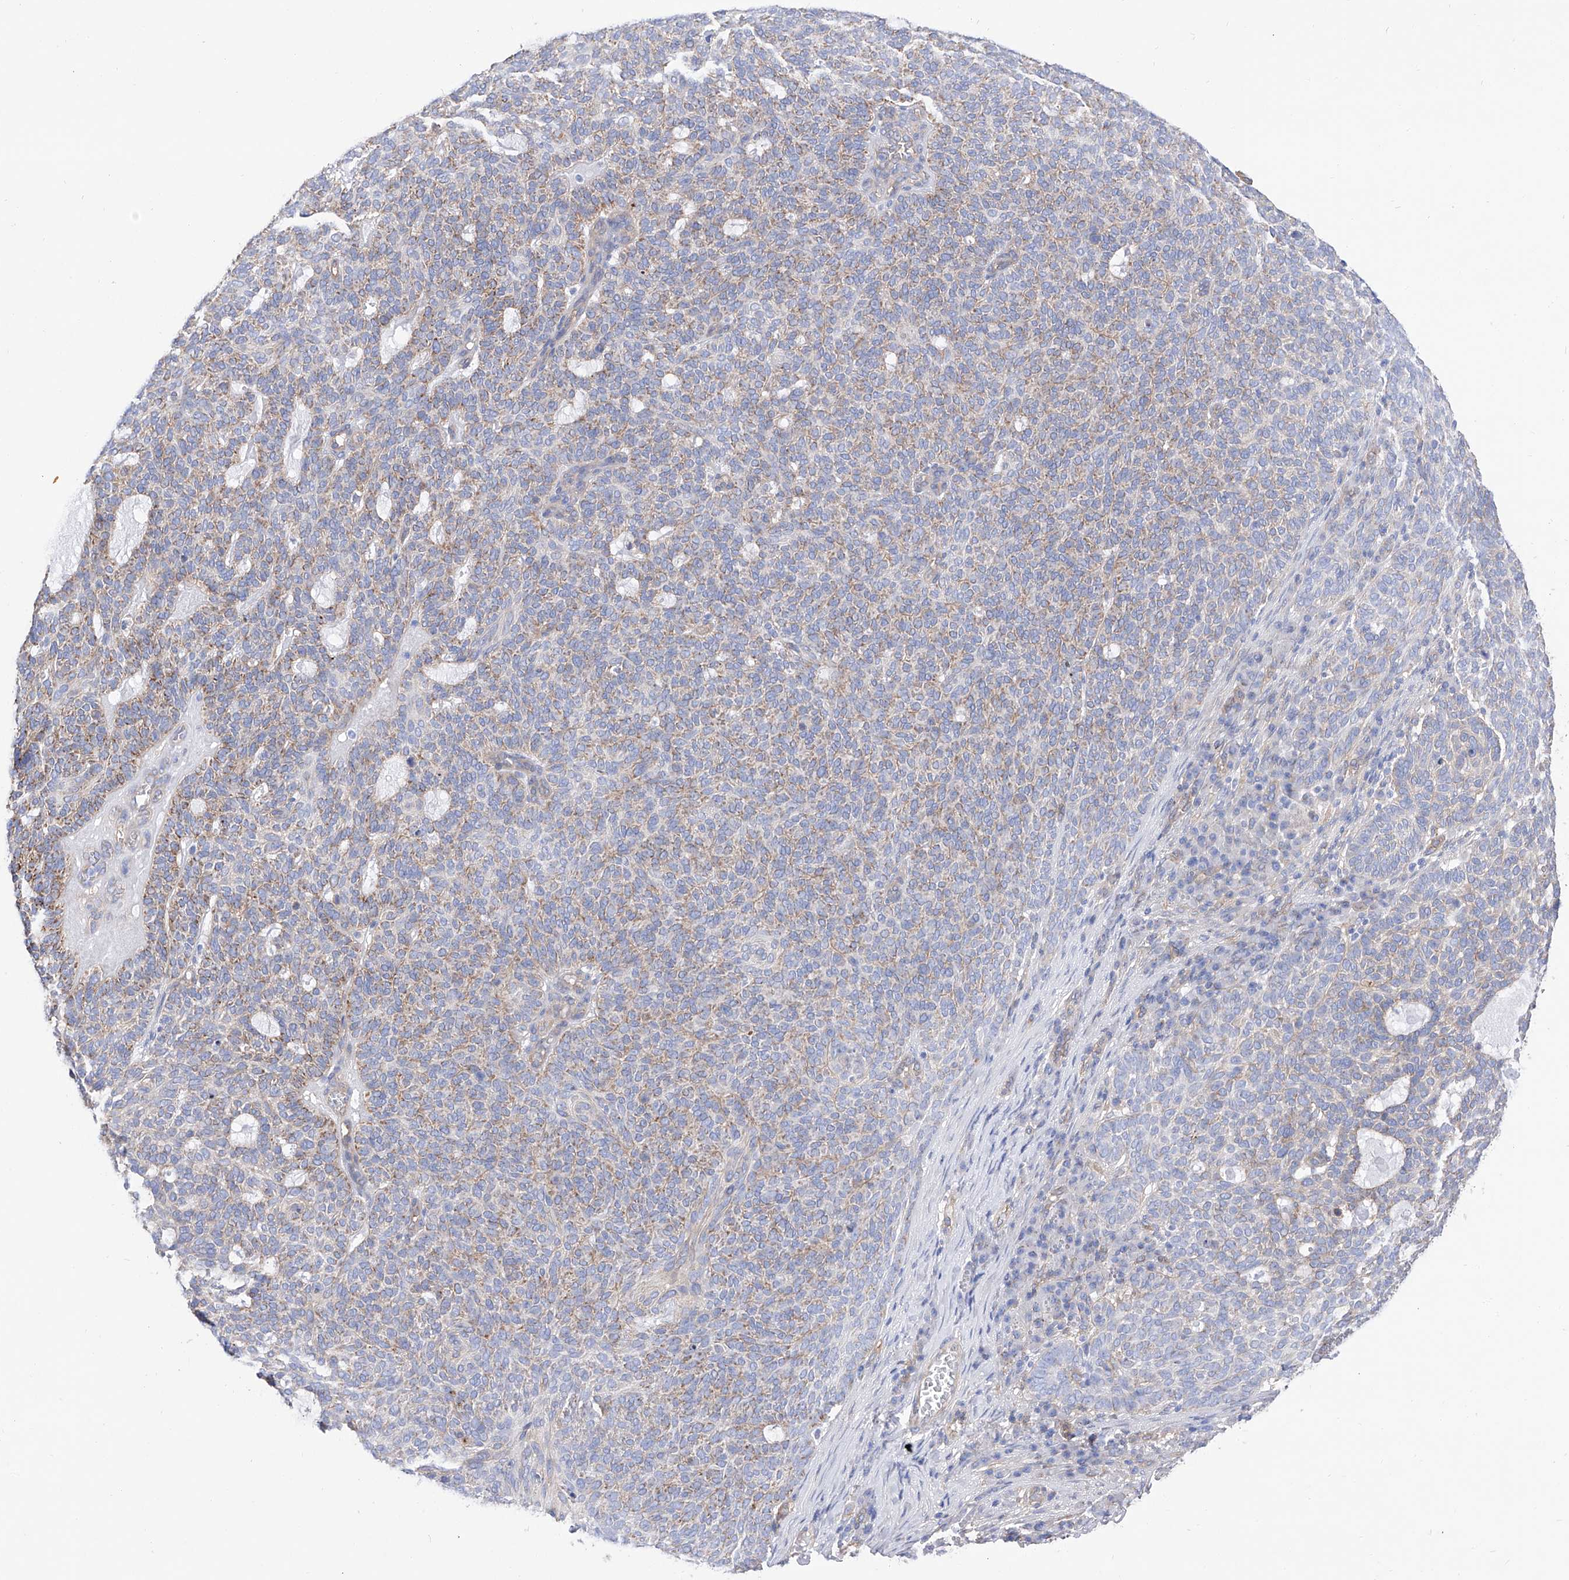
{"staining": {"intensity": "moderate", "quantity": "<25%", "location": "cytoplasmic/membranous"}, "tissue": "skin cancer", "cell_type": "Tumor cells", "image_type": "cancer", "snomed": [{"axis": "morphology", "description": "Squamous cell carcinoma, NOS"}, {"axis": "topography", "description": "Skin"}], "caption": "The photomicrograph demonstrates staining of skin cancer, revealing moderate cytoplasmic/membranous protein staining (brown color) within tumor cells.", "gene": "ZNF653", "patient": {"sex": "female", "age": 90}}